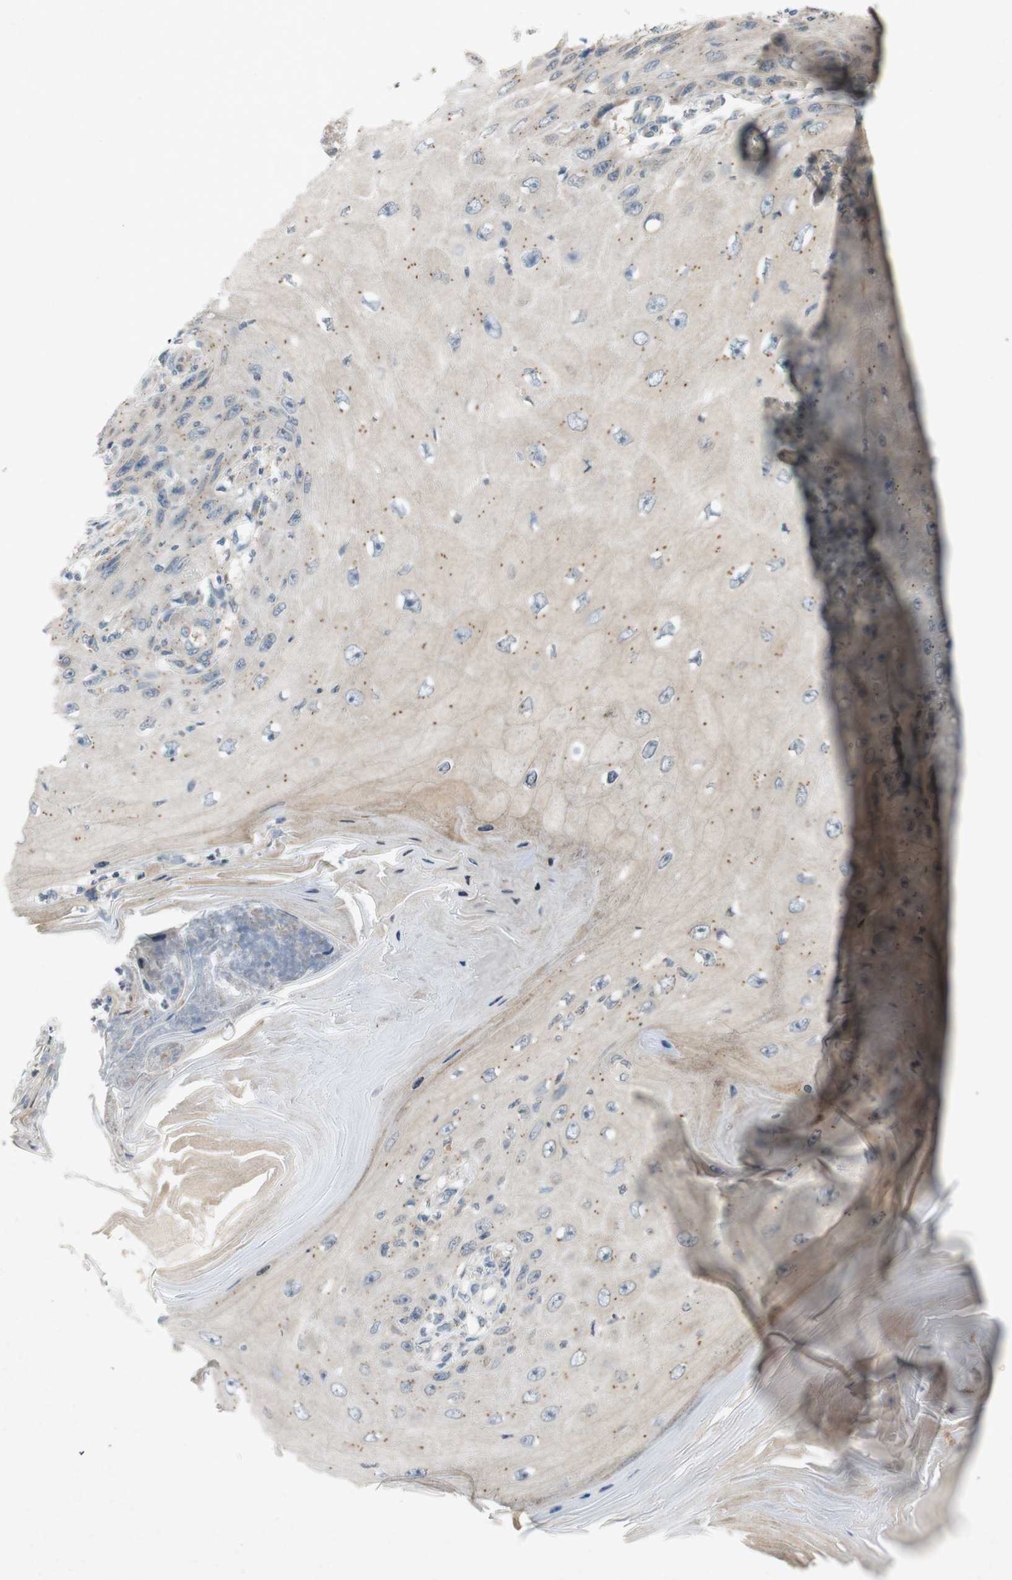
{"staining": {"intensity": "weak", "quantity": "25%-75%", "location": "cytoplasmic/membranous"}, "tissue": "skin cancer", "cell_type": "Tumor cells", "image_type": "cancer", "snomed": [{"axis": "morphology", "description": "Squamous cell carcinoma, NOS"}, {"axis": "topography", "description": "Skin"}], "caption": "An immunohistochemistry (IHC) histopathology image of tumor tissue is shown. Protein staining in brown shows weak cytoplasmic/membranous positivity in squamous cell carcinoma (skin) within tumor cells. Using DAB (3,3'-diaminobenzidine) (brown) and hematoxylin (blue) stains, captured at high magnification using brightfield microscopy.", "gene": "ADD2", "patient": {"sex": "female", "age": 73}}